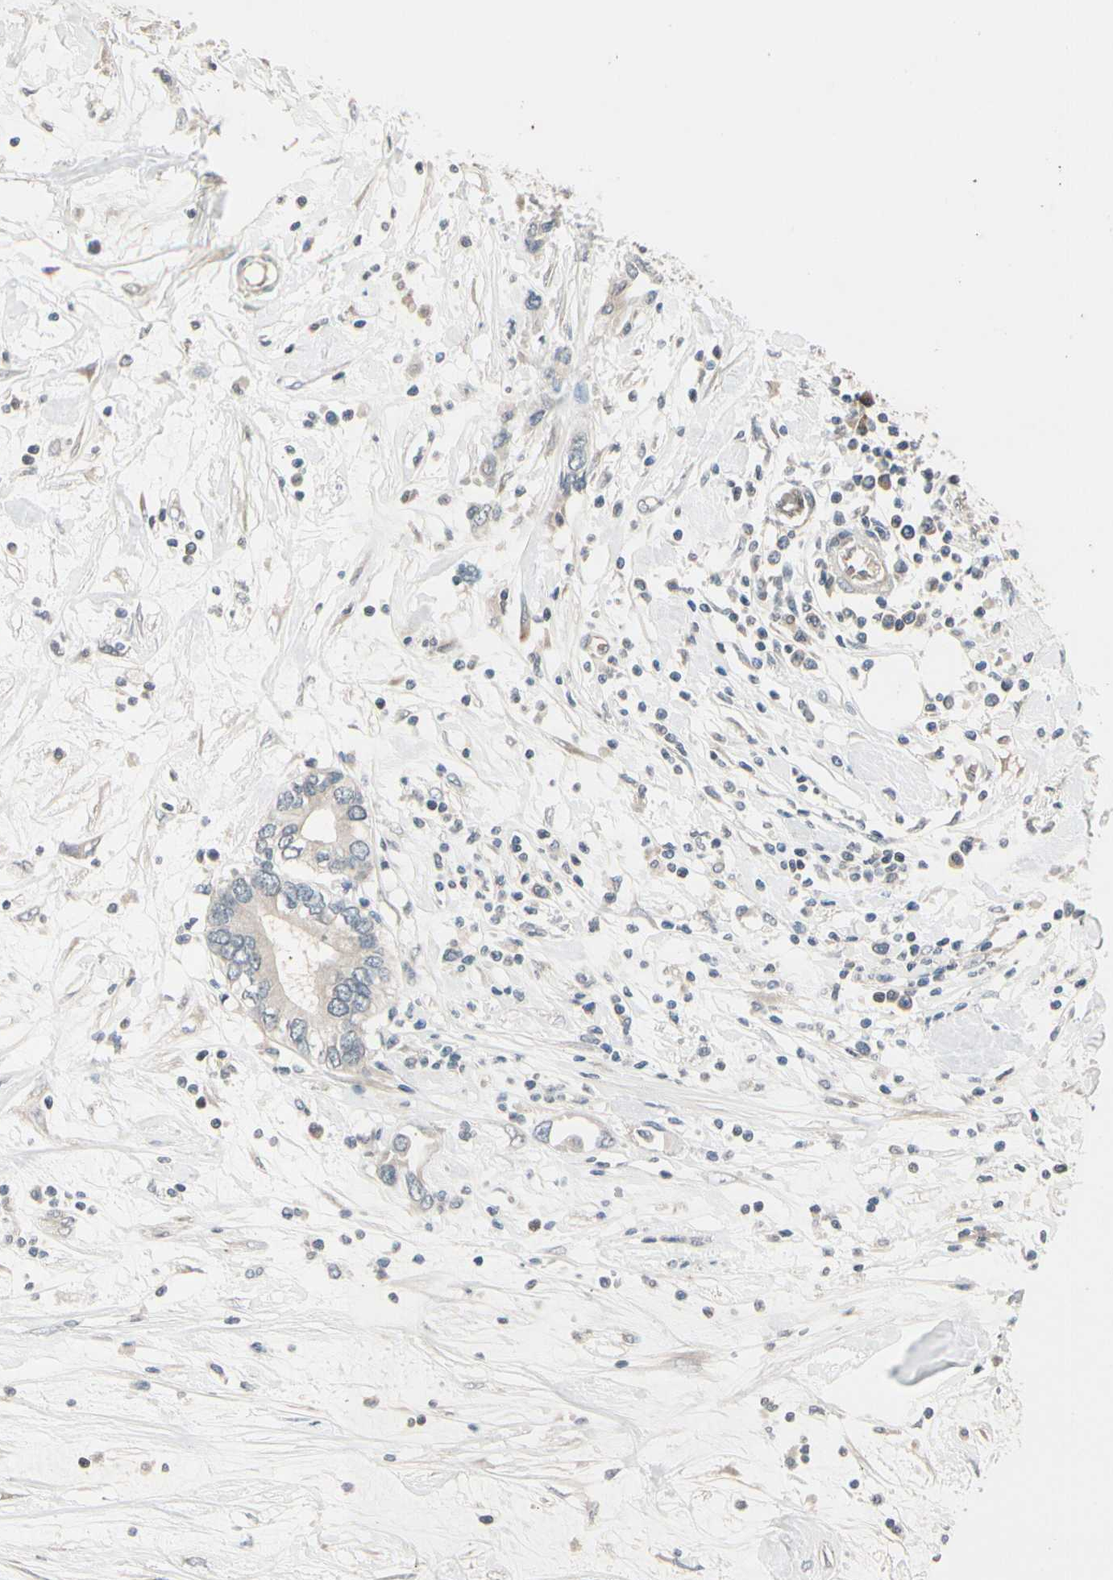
{"staining": {"intensity": "weak", "quantity": "25%-75%", "location": "cytoplasmic/membranous"}, "tissue": "pancreatic cancer", "cell_type": "Tumor cells", "image_type": "cancer", "snomed": [{"axis": "morphology", "description": "Adenocarcinoma, NOS"}, {"axis": "topography", "description": "Pancreas"}], "caption": "Protein expression analysis of pancreatic adenocarcinoma displays weak cytoplasmic/membranous staining in about 25%-75% of tumor cells.", "gene": "FGF10", "patient": {"sex": "female", "age": 57}}